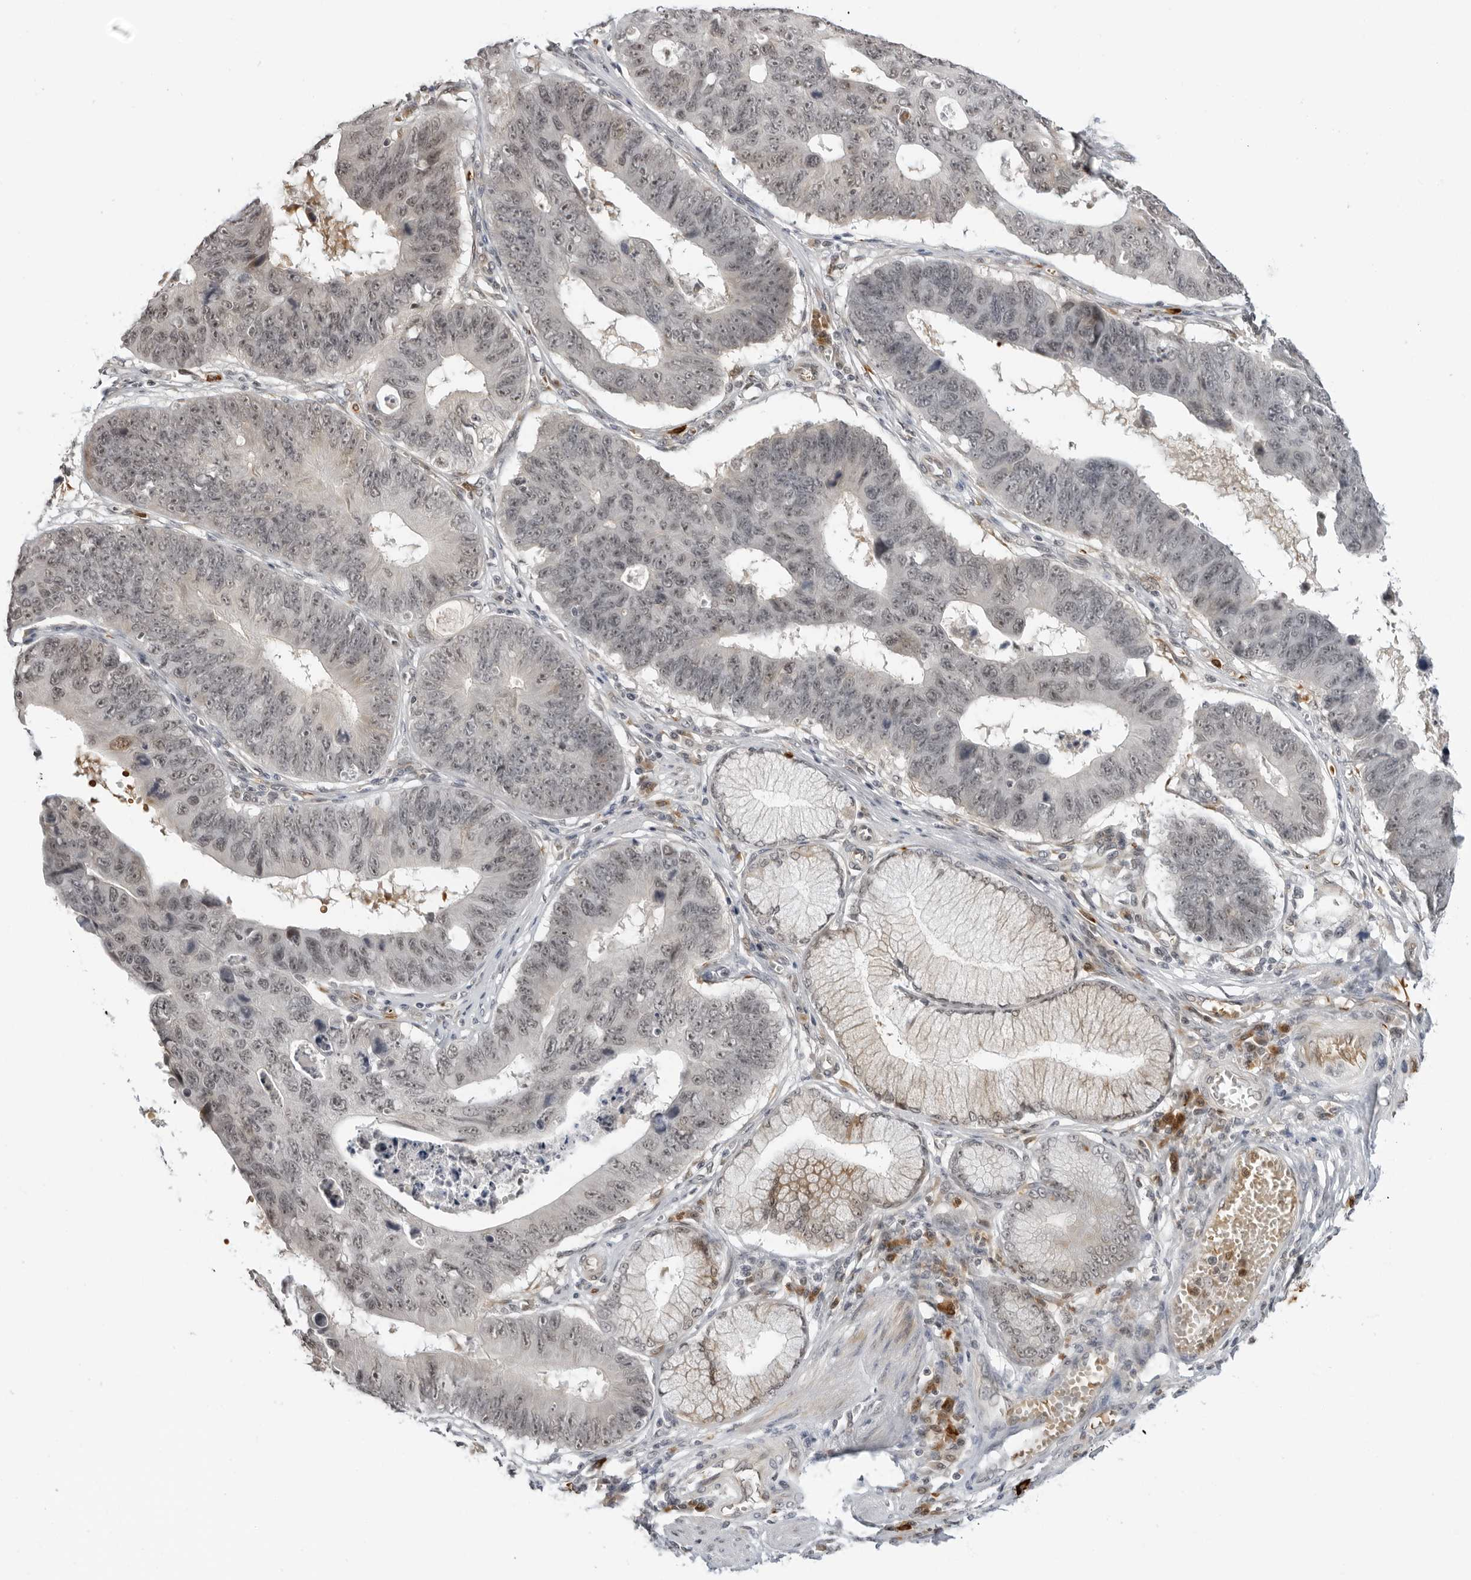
{"staining": {"intensity": "weak", "quantity": "25%-75%", "location": "nuclear"}, "tissue": "stomach cancer", "cell_type": "Tumor cells", "image_type": "cancer", "snomed": [{"axis": "morphology", "description": "Adenocarcinoma, NOS"}, {"axis": "topography", "description": "Stomach"}], "caption": "High-magnification brightfield microscopy of stomach cancer stained with DAB (brown) and counterstained with hematoxylin (blue). tumor cells exhibit weak nuclear expression is present in about25%-75% of cells.", "gene": "SUGCT", "patient": {"sex": "male", "age": 59}}